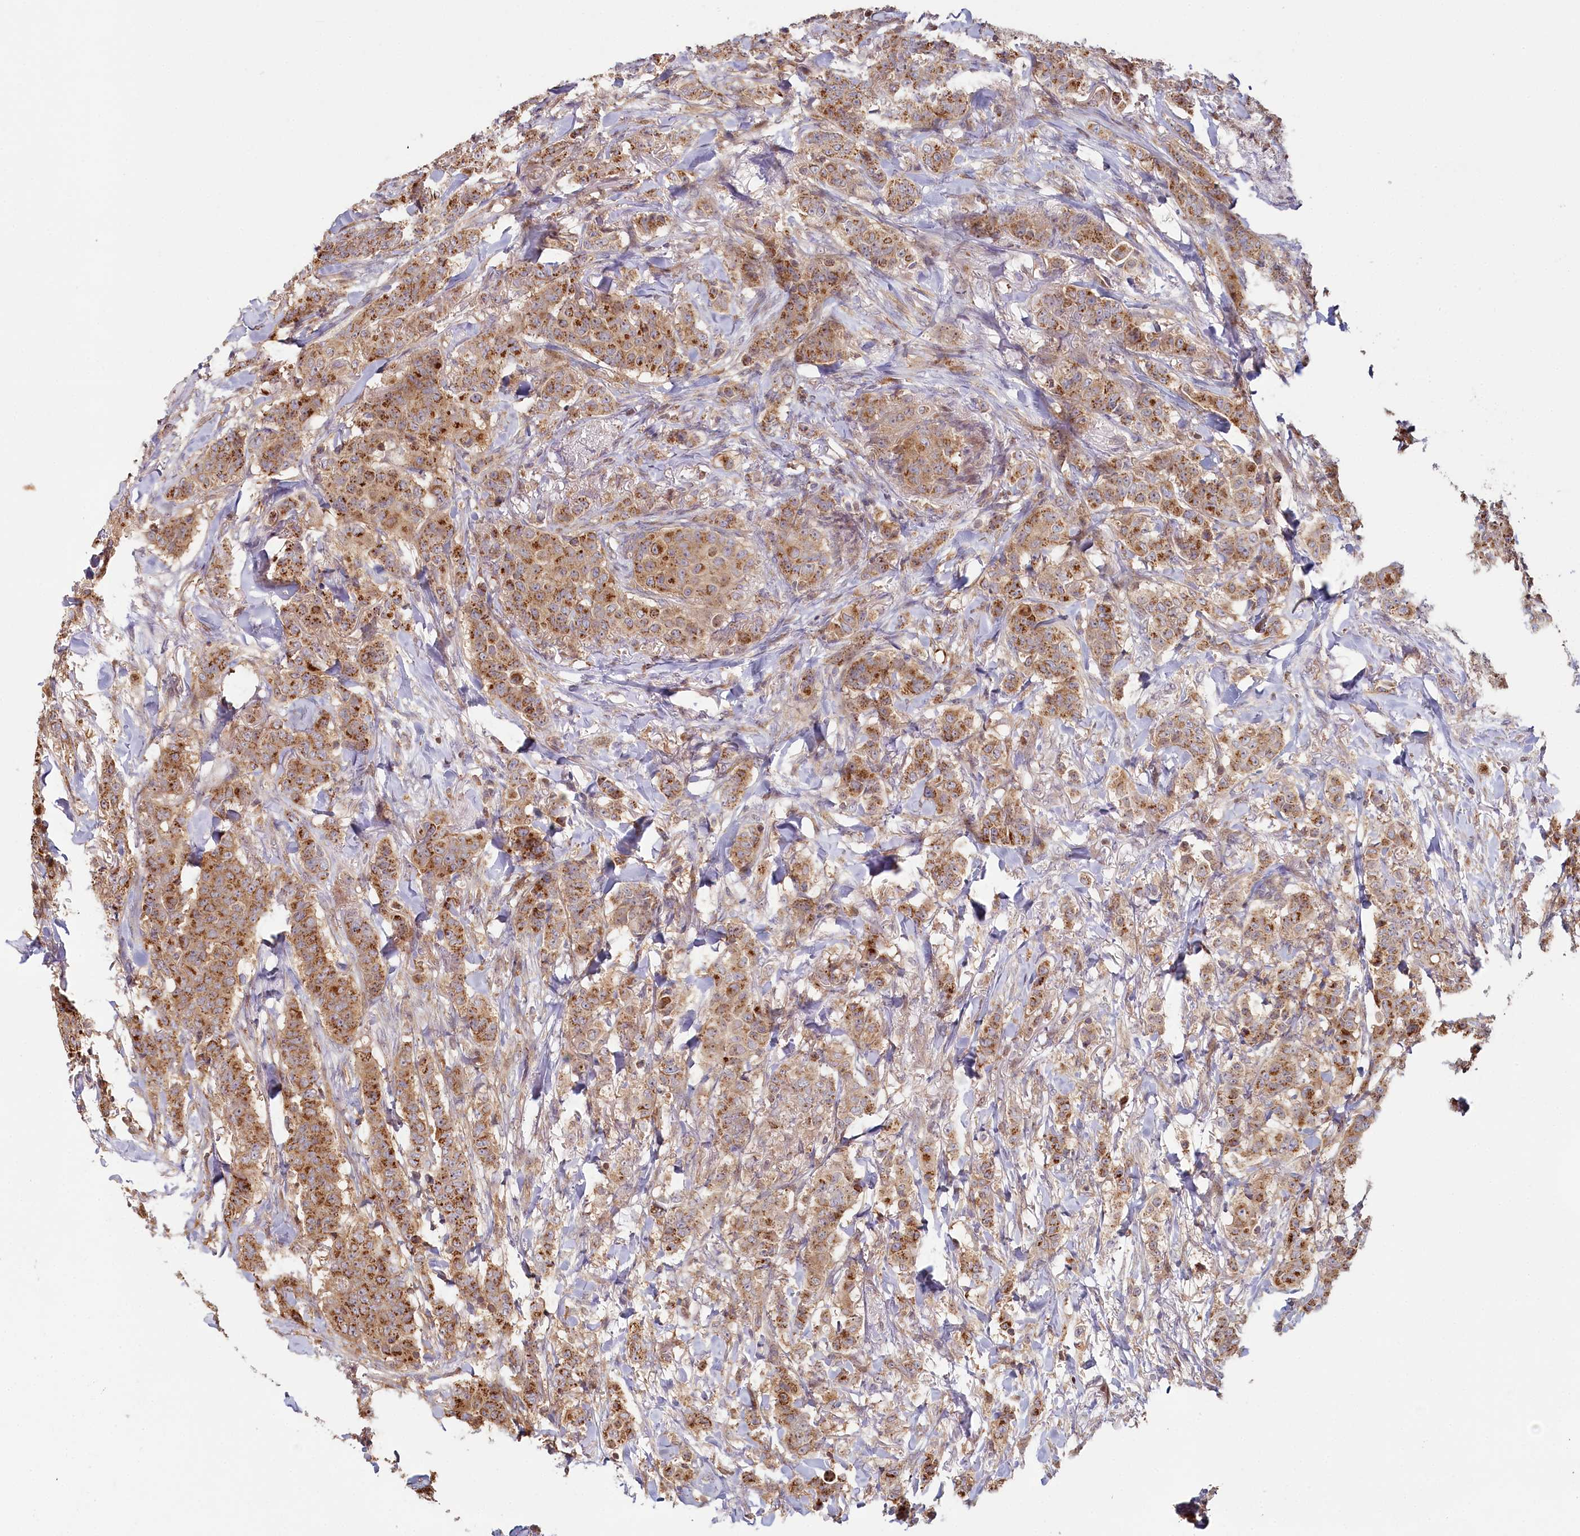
{"staining": {"intensity": "moderate", "quantity": ">75%", "location": "cytoplasmic/membranous"}, "tissue": "breast cancer", "cell_type": "Tumor cells", "image_type": "cancer", "snomed": [{"axis": "morphology", "description": "Duct carcinoma"}, {"axis": "topography", "description": "Breast"}], "caption": "Immunohistochemistry (IHC) photomicrograph of infiltrating ductal carcinoma (breast) stained for a protein (brown), which displays medium levels of moderate cytoplasmic/membranous expression in approximately >75% of tumor cells.", "gene": "HAL", "patient": {"sex": "female", "age": 40}}